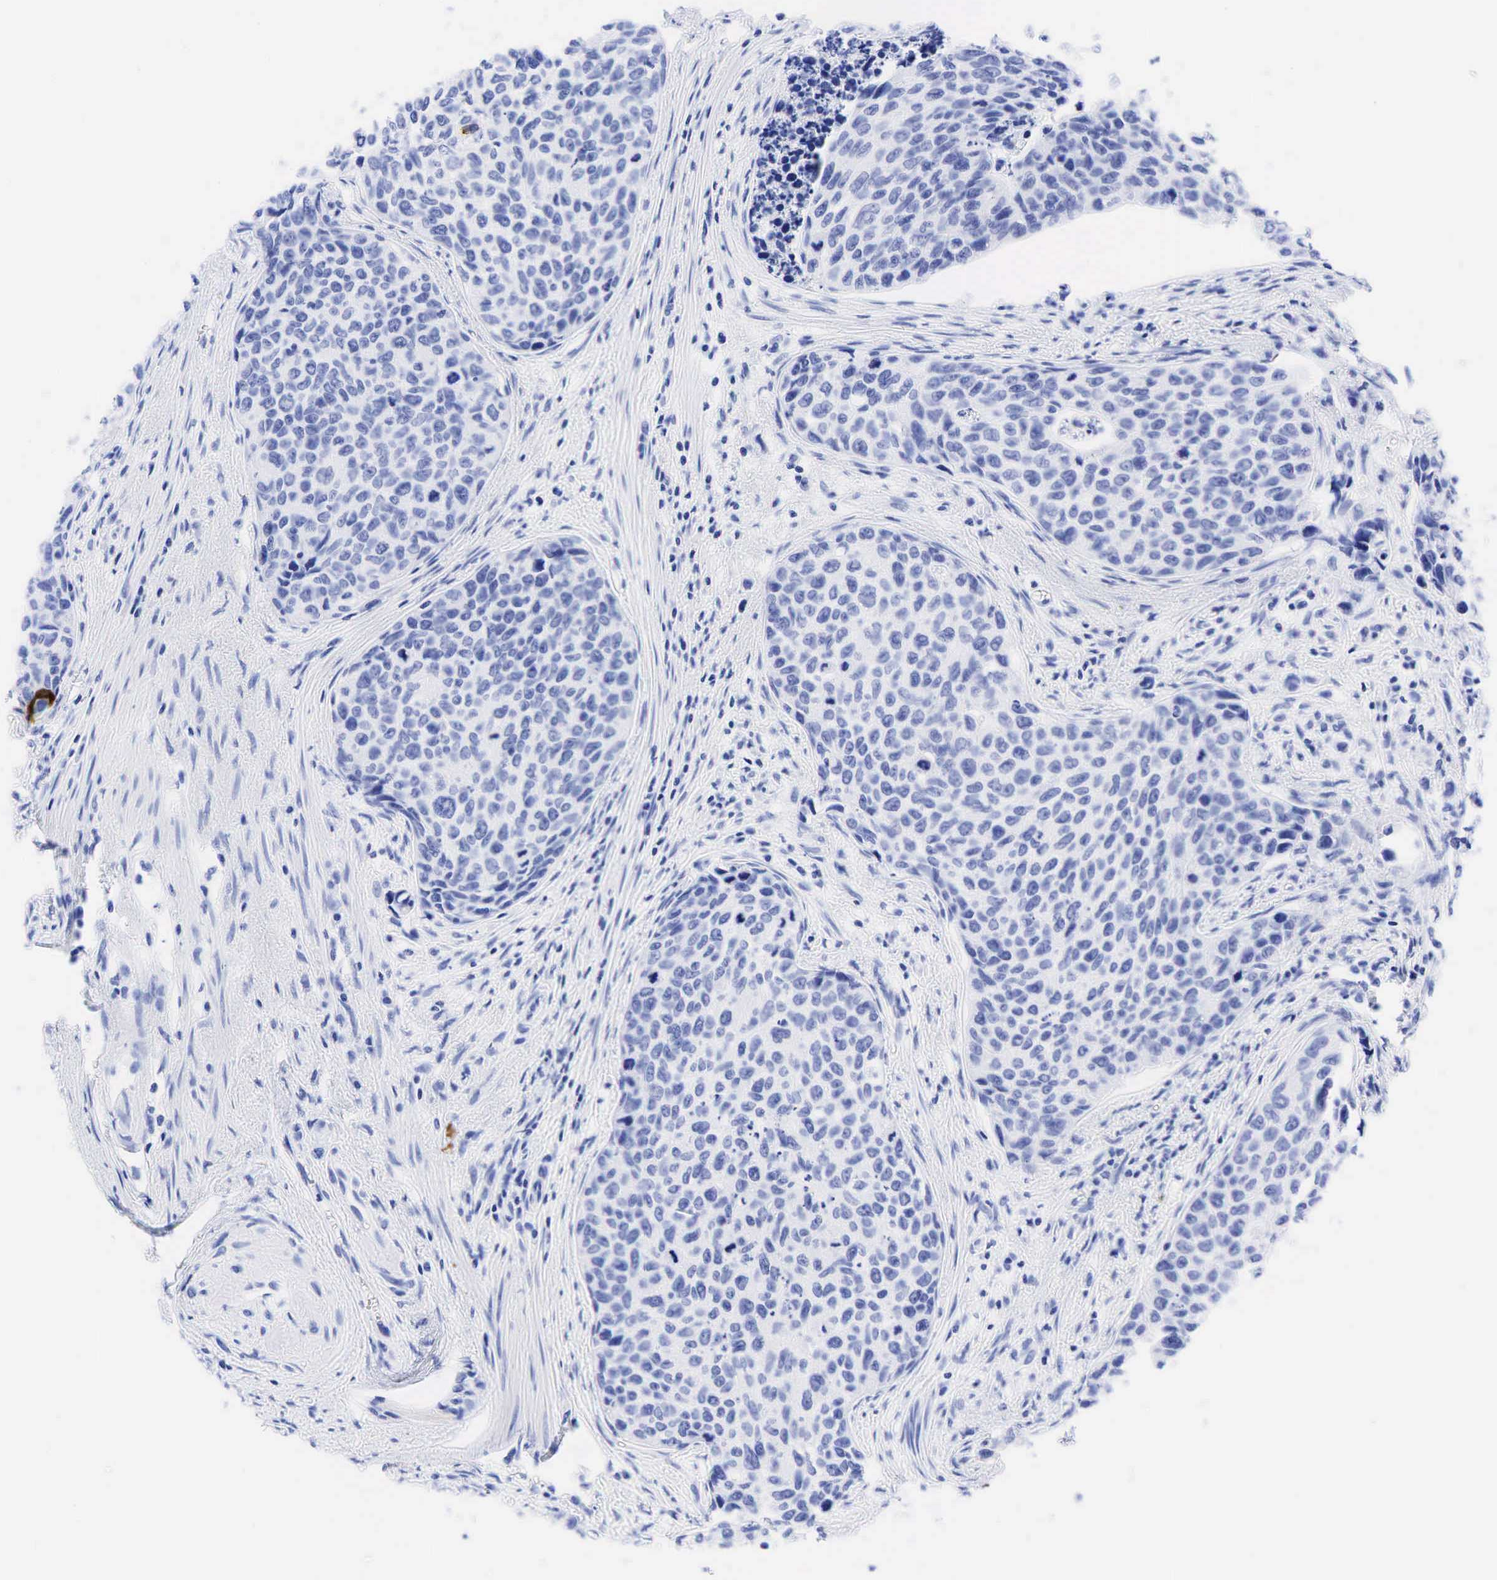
{"staining": {"intensity": "negative", "quantity": "none", "location": "none"}, "tissue": "urothelial cancer", "cell_type": "Tumor cells", "image_type": "cancer", "snomed": [{"axis": "morphology", "description": "Urothelial carcinoma, High grade"}, {"axis": "topography", "description": "Urinary bladder"}], "caption": "There is no significant staining in tumor cells of urothelial cancer.", "gene": "CHGA", "patient": {"sex": "male", "age": 81}}